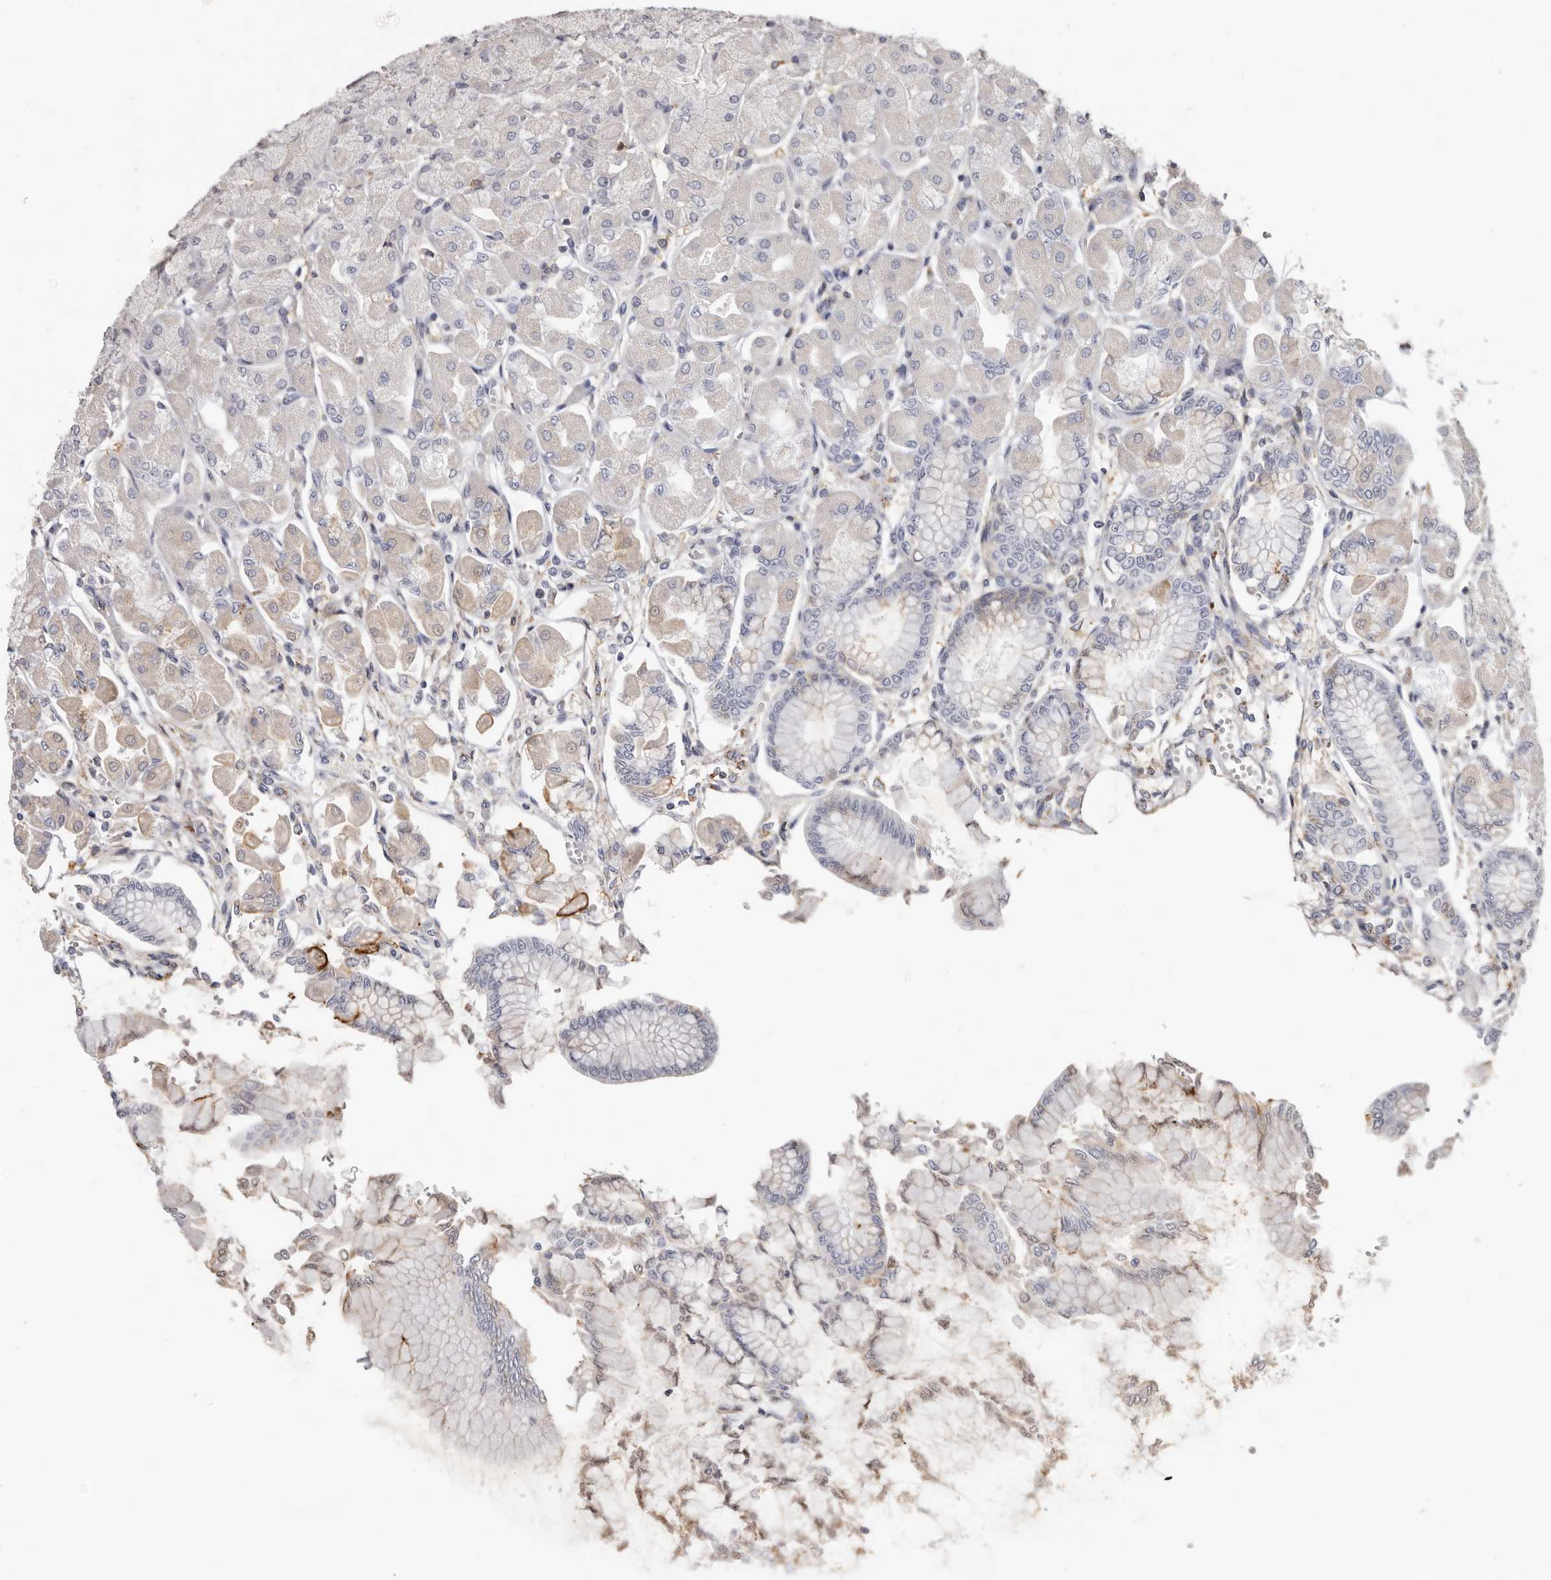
{"staining": {"intensity": "weak", "quantity": "<25%", "location": "cytoplasmic/membranous"}, "tissue": "stomach", "cell_type": "Glandular cells", "image_type": "normal", "snomed": [{"axis": "morphology", "description": "Normal tissue, NOS"}, {"axis": "topography", "description": "Stomach, upper"}], "caption": "A high-resolution micrograph shows immunohistochemistry staining of benign stomach, which demonstrates no significant expression in glandular cells.", "gene": "KIF26B", "patient": {"sex": "female", "age": 56}}